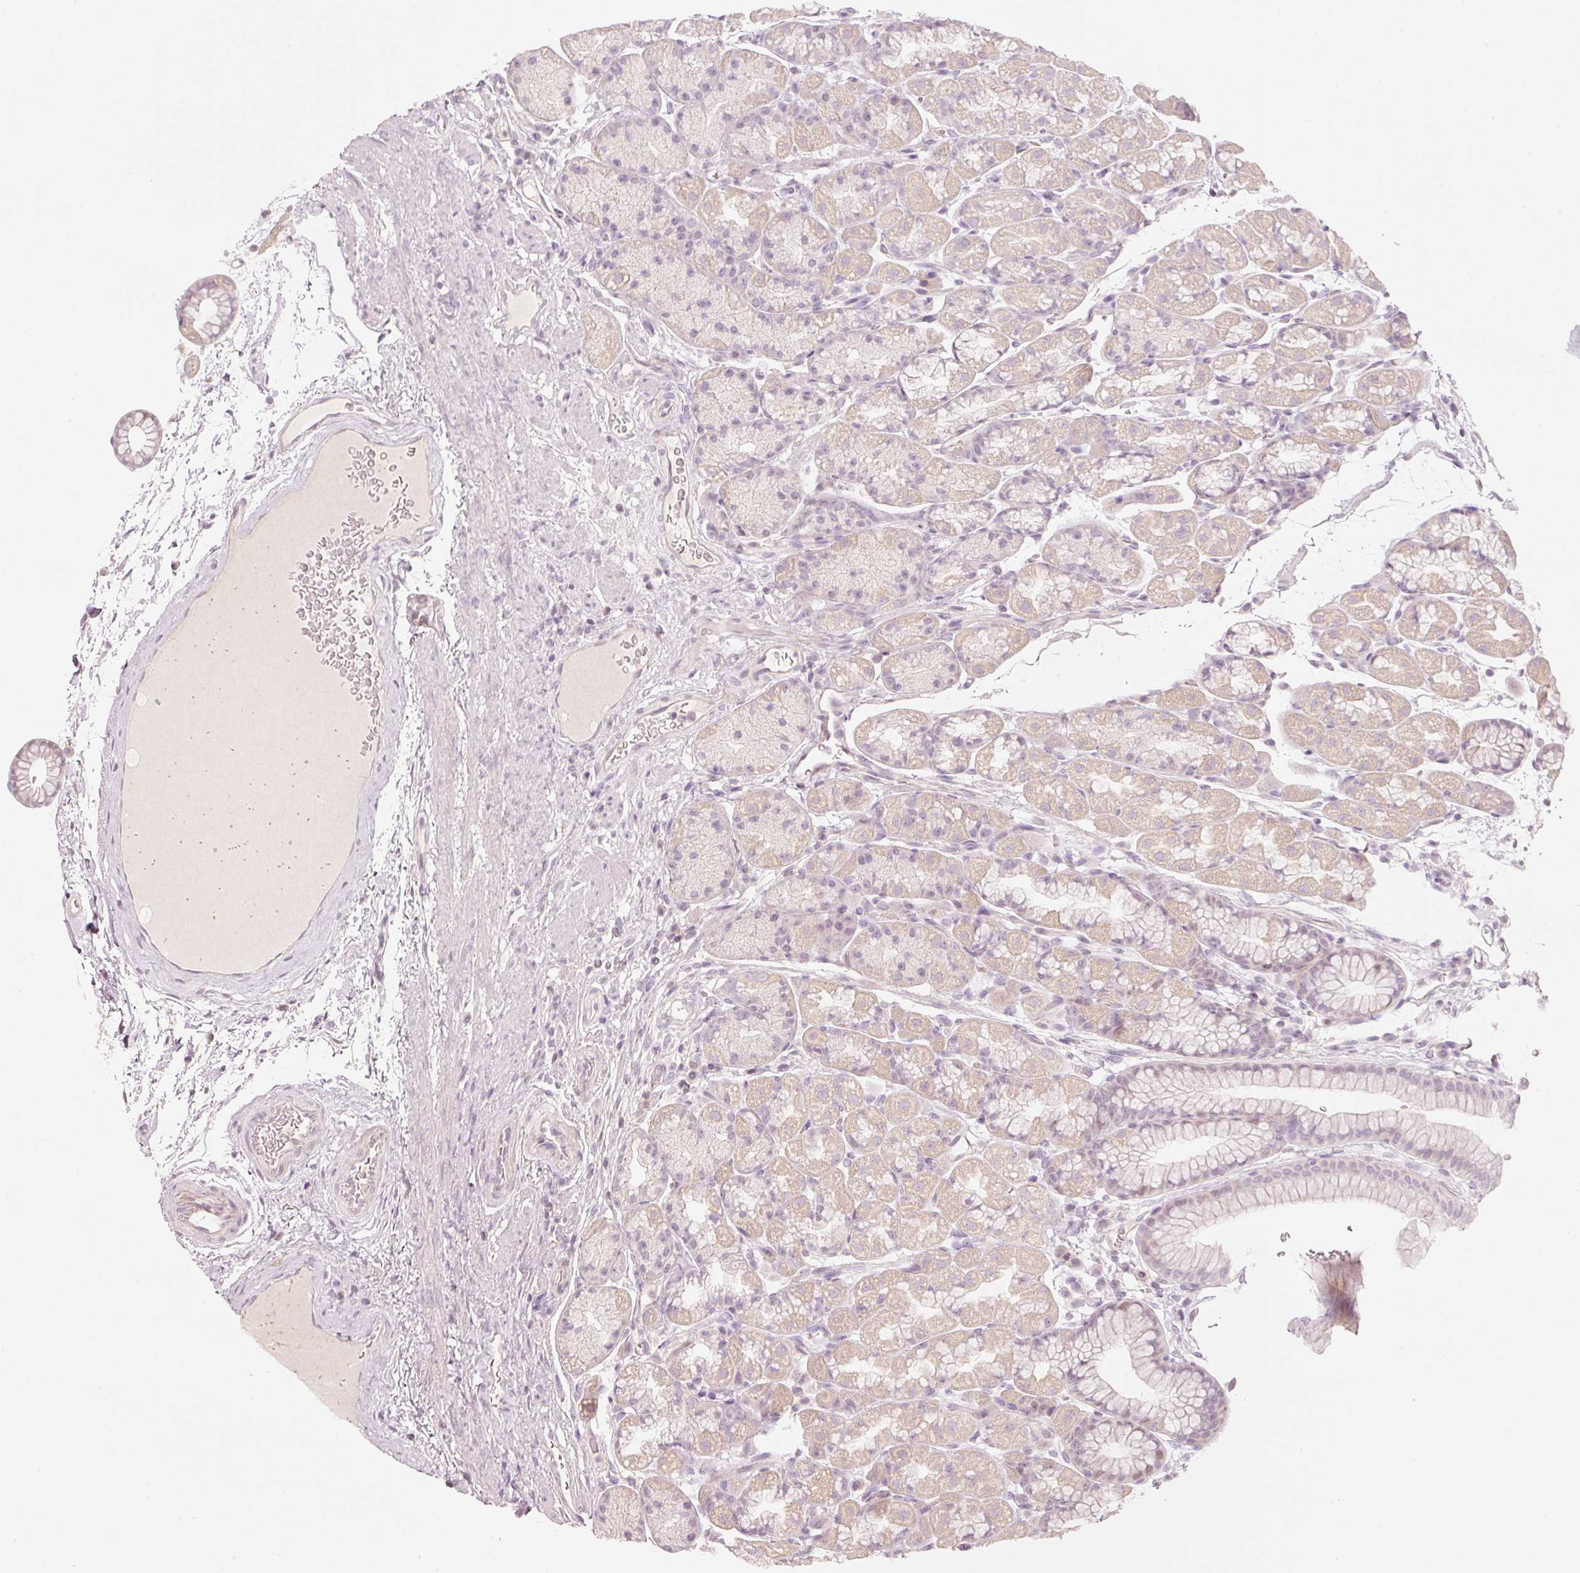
{"staining": {"intensity": "weak", "quantity": "25%-75%", "location": "cytoplasmic/membranous,nuclear"}, "tissue": "stomach", "cell_type": "Glandular cells", "image_type": "normal", "snomed": [{"axis": "morphology", "description": "Normal tissue, NOS"}, {"axis": "topography", "description": "Stomach, lower"}], "caption": "DAB (3,3'-diaminobenzidine) immunohistochemical staining of unremarkable stomach exhibits weak cytoplasmic/membranous,nuclear protein positivity in approximately 25%-75% of glandular cells. Nuclei are stained in blue.", "gene": "TREX2", "patient": {"sex": "male", "age": 67}}